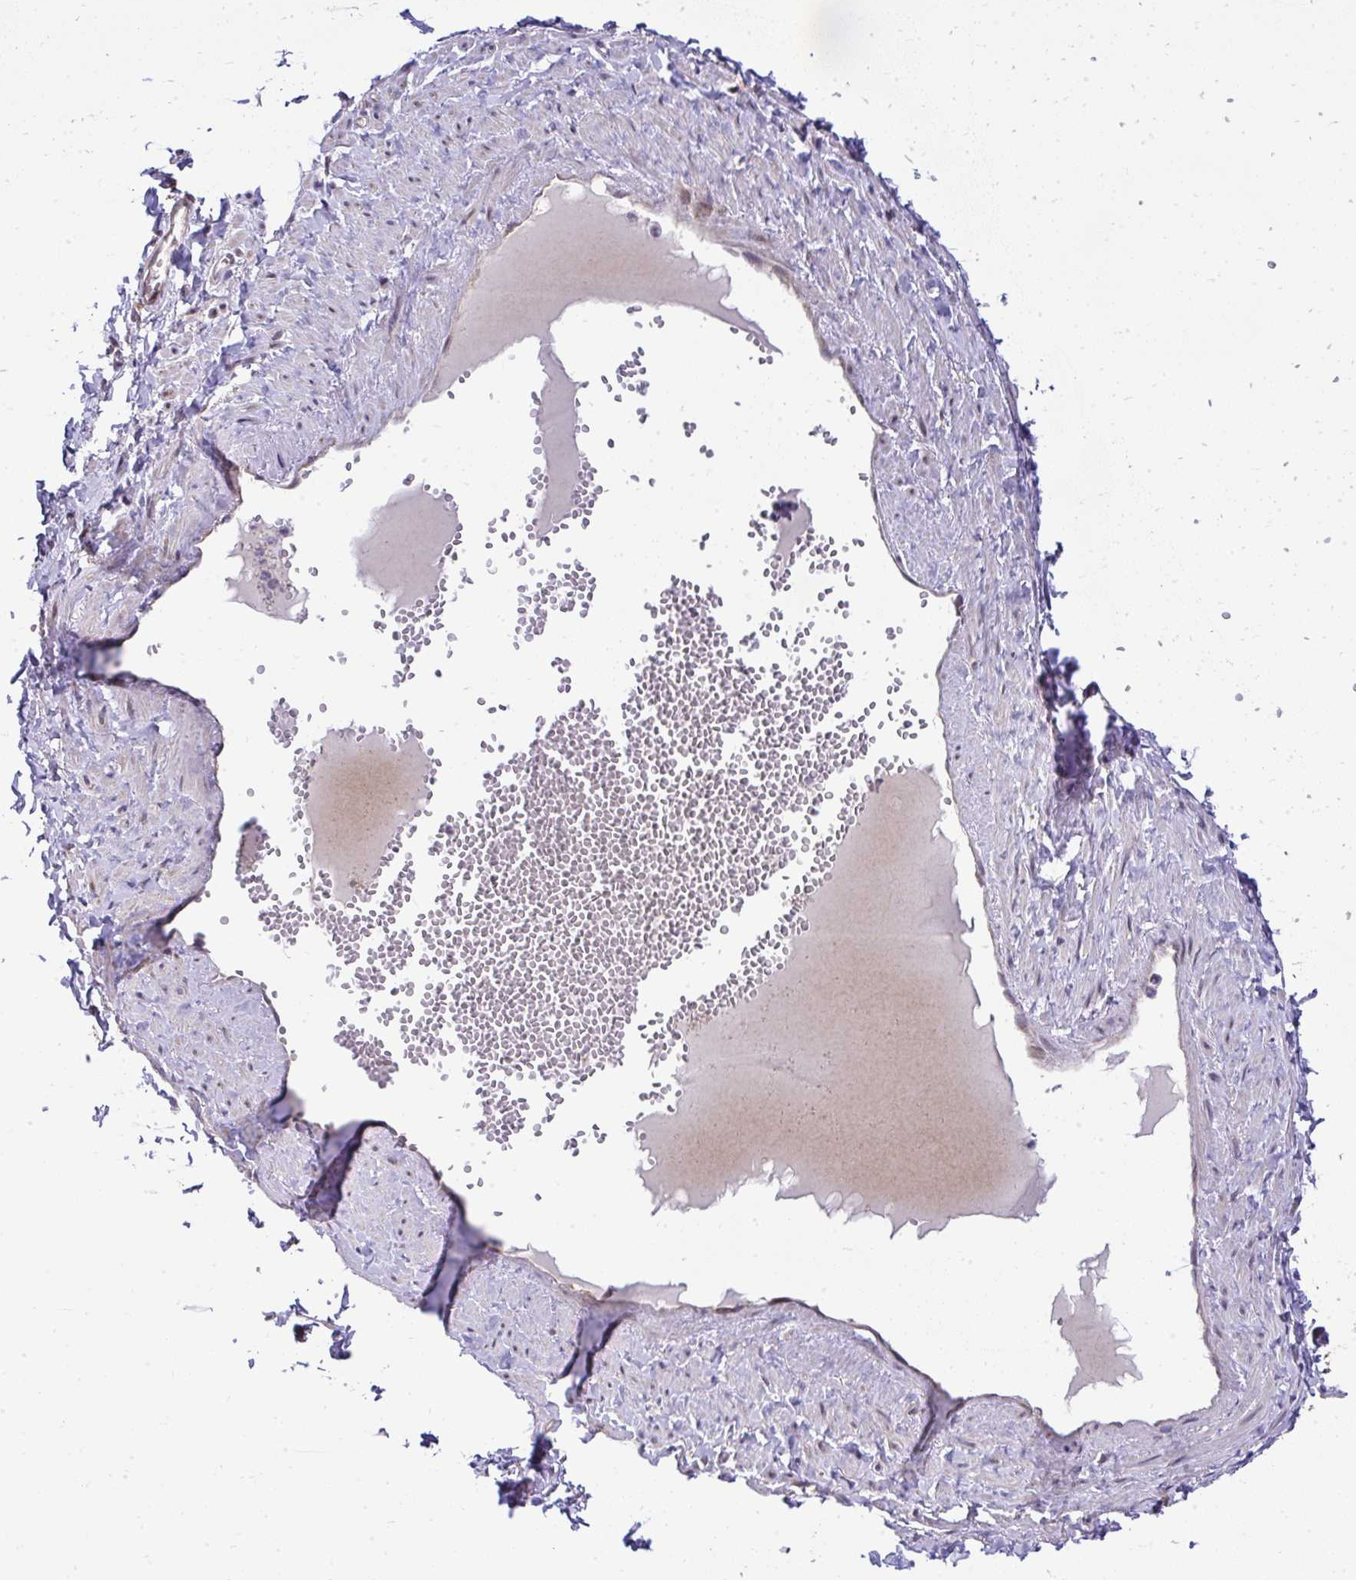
{"staining": {"intensity": "weak", "quantity": "<25%", "location": "nuclear"}, "tissue": "soft tissue", "cell_type": "Fibroblasts", "image_type": "normal", "snomed": [{"axis": "morphology", "description": "Normal tissue, NOS"}, {"axis": "topography", "description": "Vulva"}, {"axis": "topography", "description": "Peripheral nerve tissue"}], "caption": "The photomicrograph exhibits no significant positivity in fibroblasts of soft tissue.", "gene": "RDH14", "patient": {"sex": "female", "age": 66}}